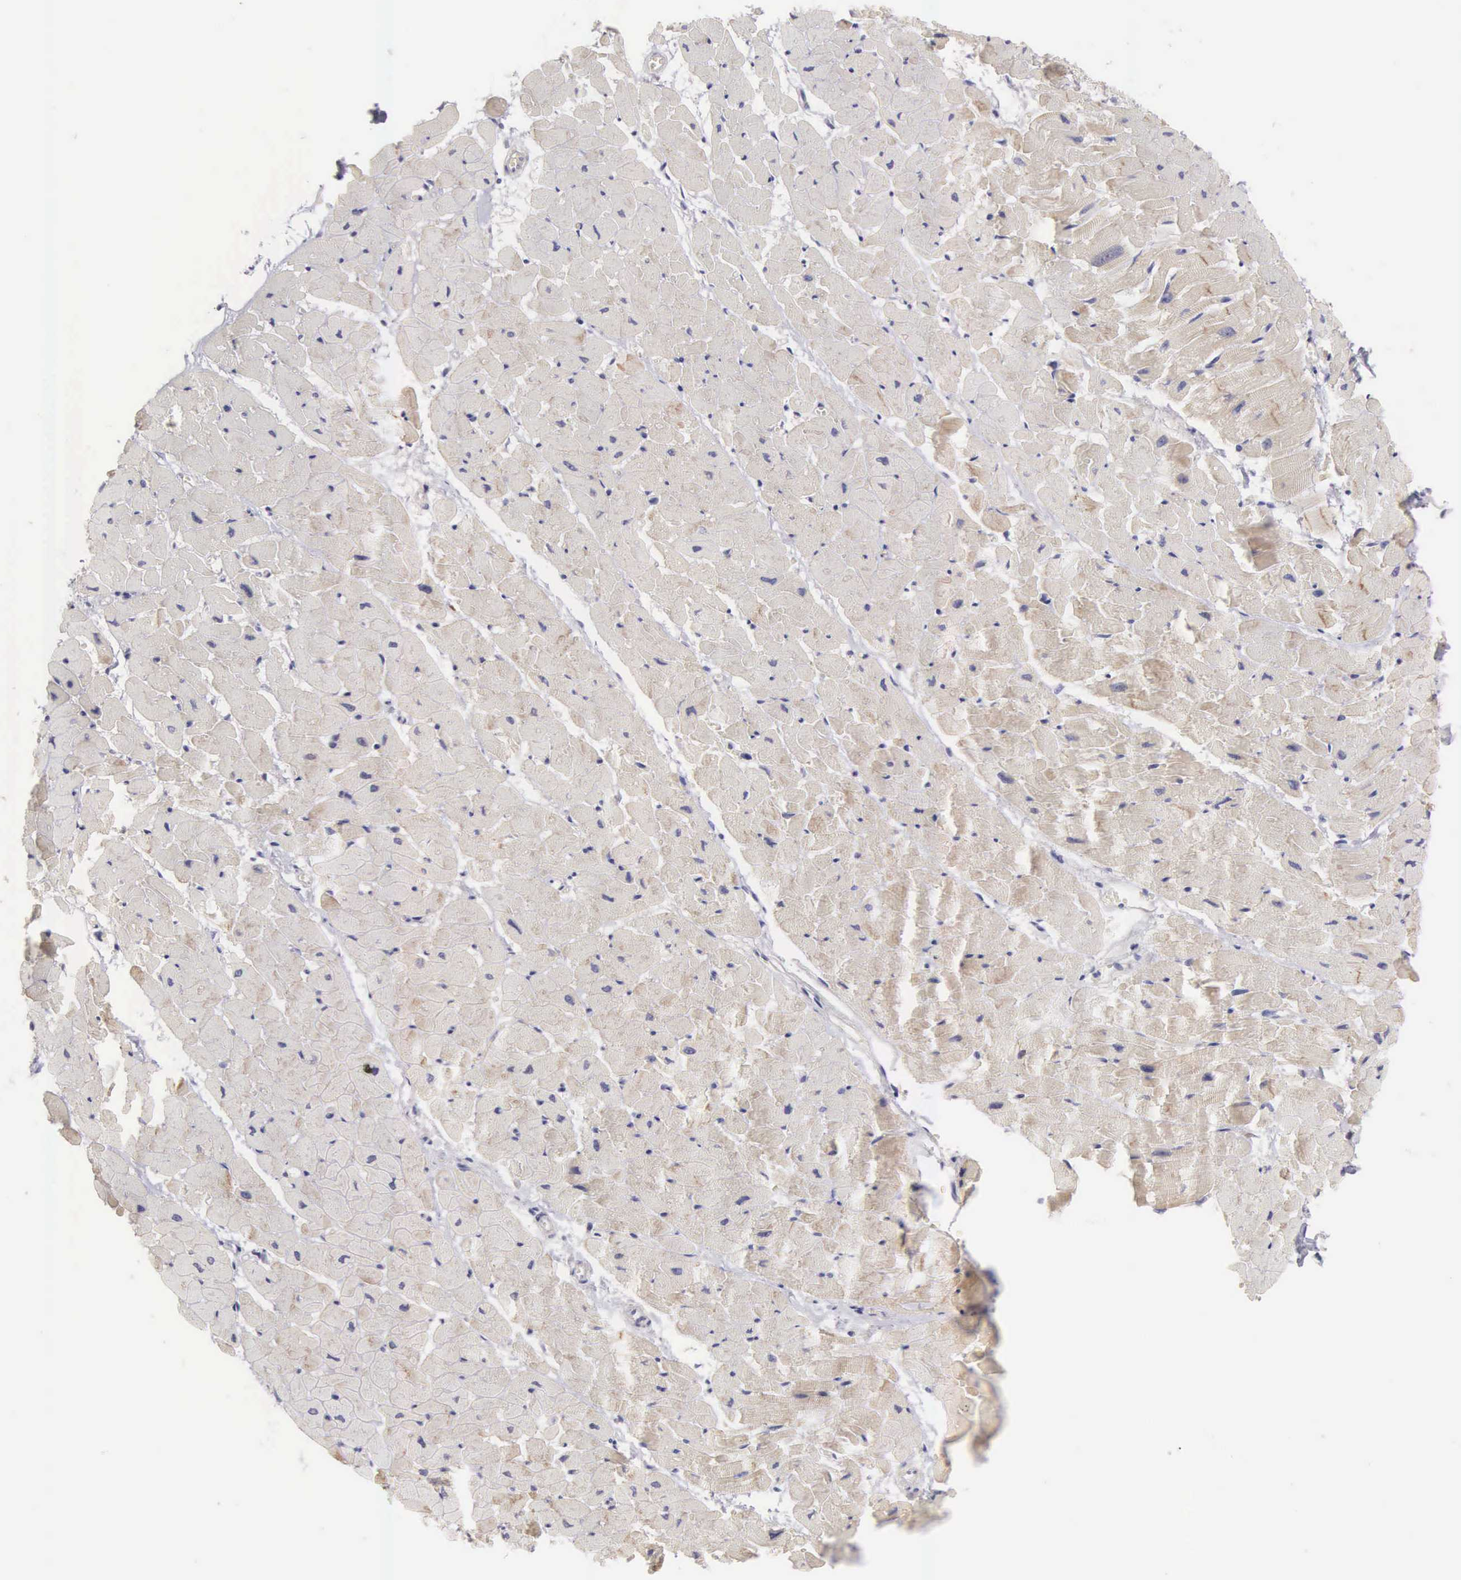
{"staining": {"intensity": "weak", "quantity": "<25%", "location": "cytoplasmic/membranous"}, "tissue": "heart muscle", "cell_type": "Cardiomyocytes", "image_type": "normal", "snomed": [{"axis": "morphology", "description": "Normal tissue, NOS"}, {"axis": "topography", "description": "Heart"}], "caption": "Cardiomyocytes are negative for protein expression in benign human heart muscle. Nuclei are stained in blue.", "gene": "TXLNG", "patient": {"sex": "female", "age": 19}}